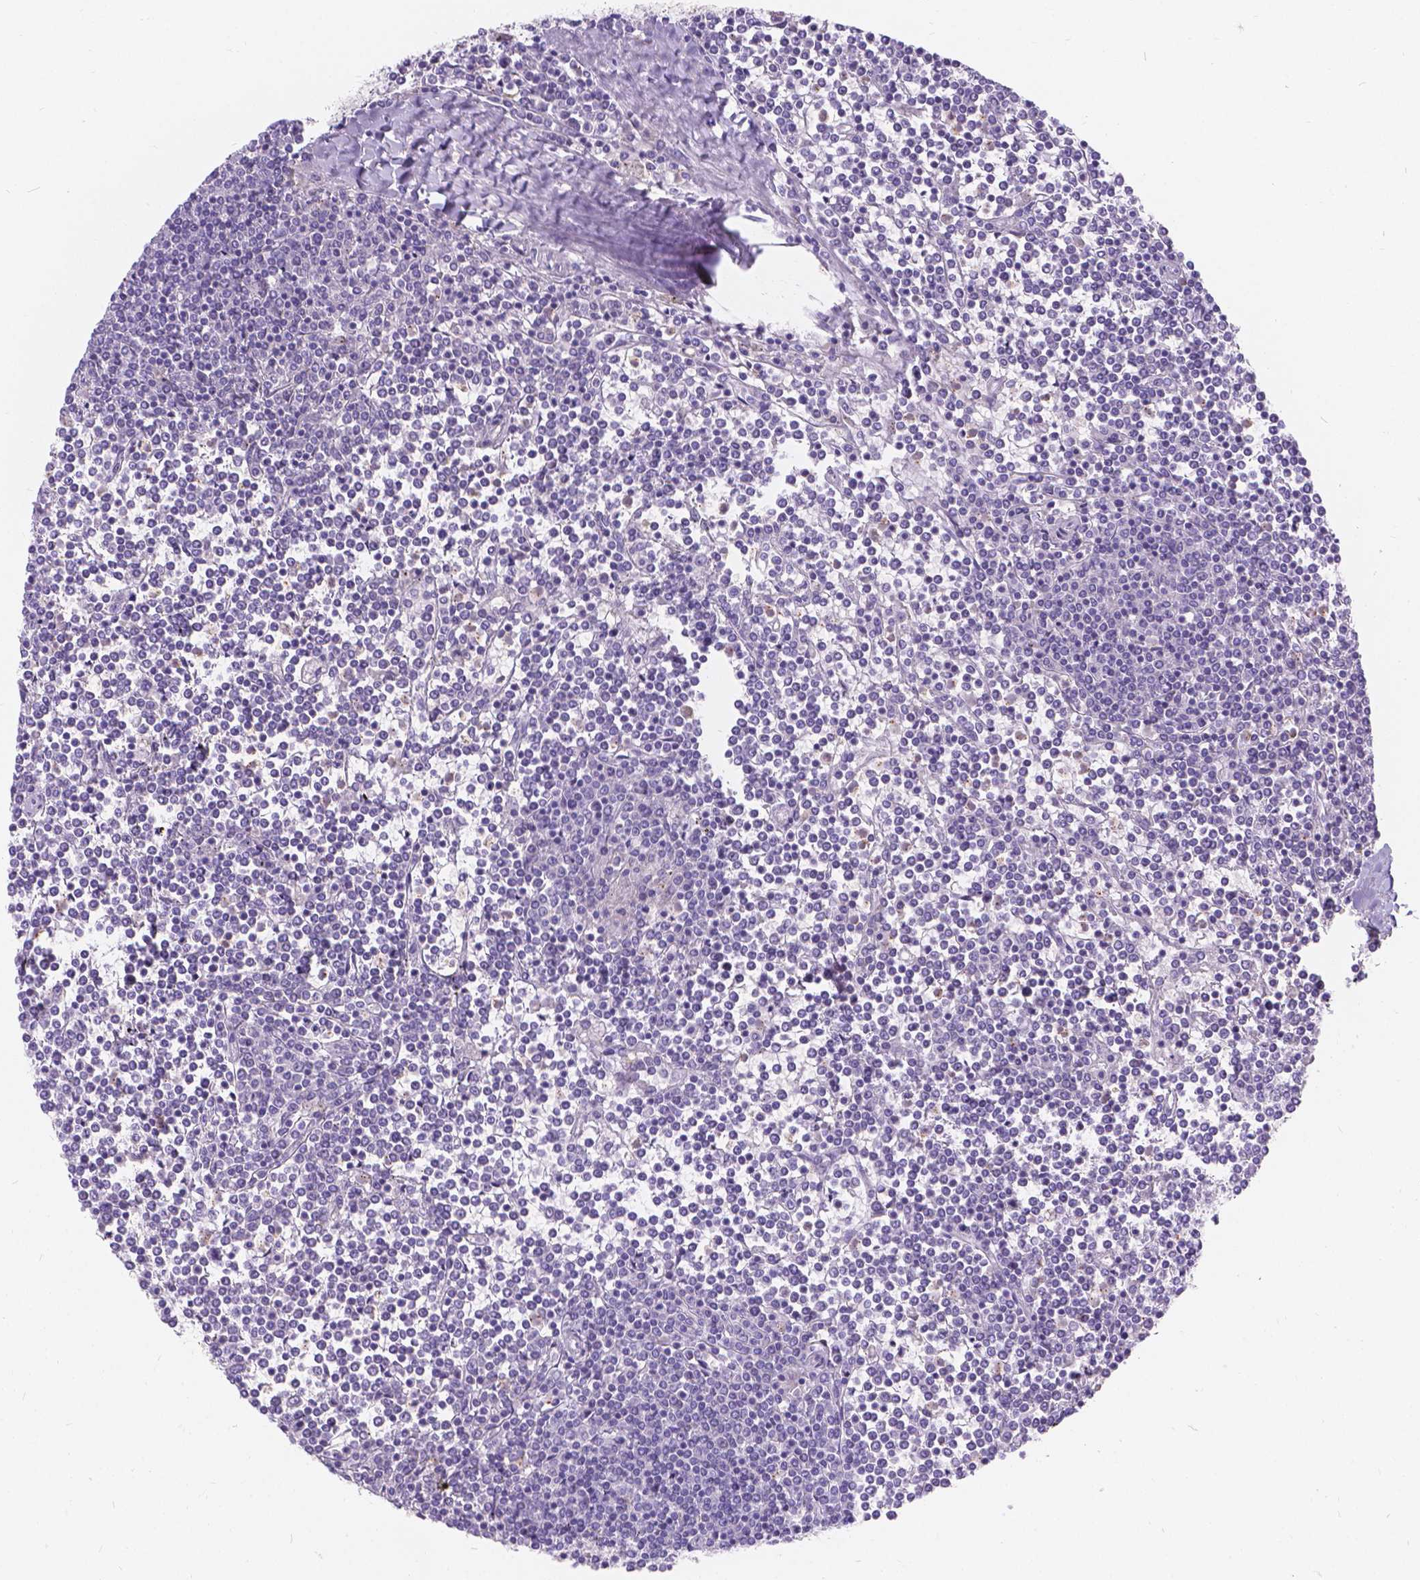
{"staining": {"intensity": "negative", "quantity": "none", "location": "none"}, "tissue": "lymphoma", "cell_type": "Tumor cells", "image_type": "cancer", "snomed": [{"axis": "morphology", "description": "Malignant lymphoma, non-Hodgkin's type, Low grade"}, {"axis": "topography", "description": "Spleen"}], "caption": "This photomicrograph is of malignant lymphoma, non-Hodgkin's type (low-grade) stained with immunohistochemistry to label a protein in brown with the nuclei are counter-stained blue. There is no expression in tumor cells.", "gene": "GNRHR", "patient": {"sex": "female", "age": 19}}